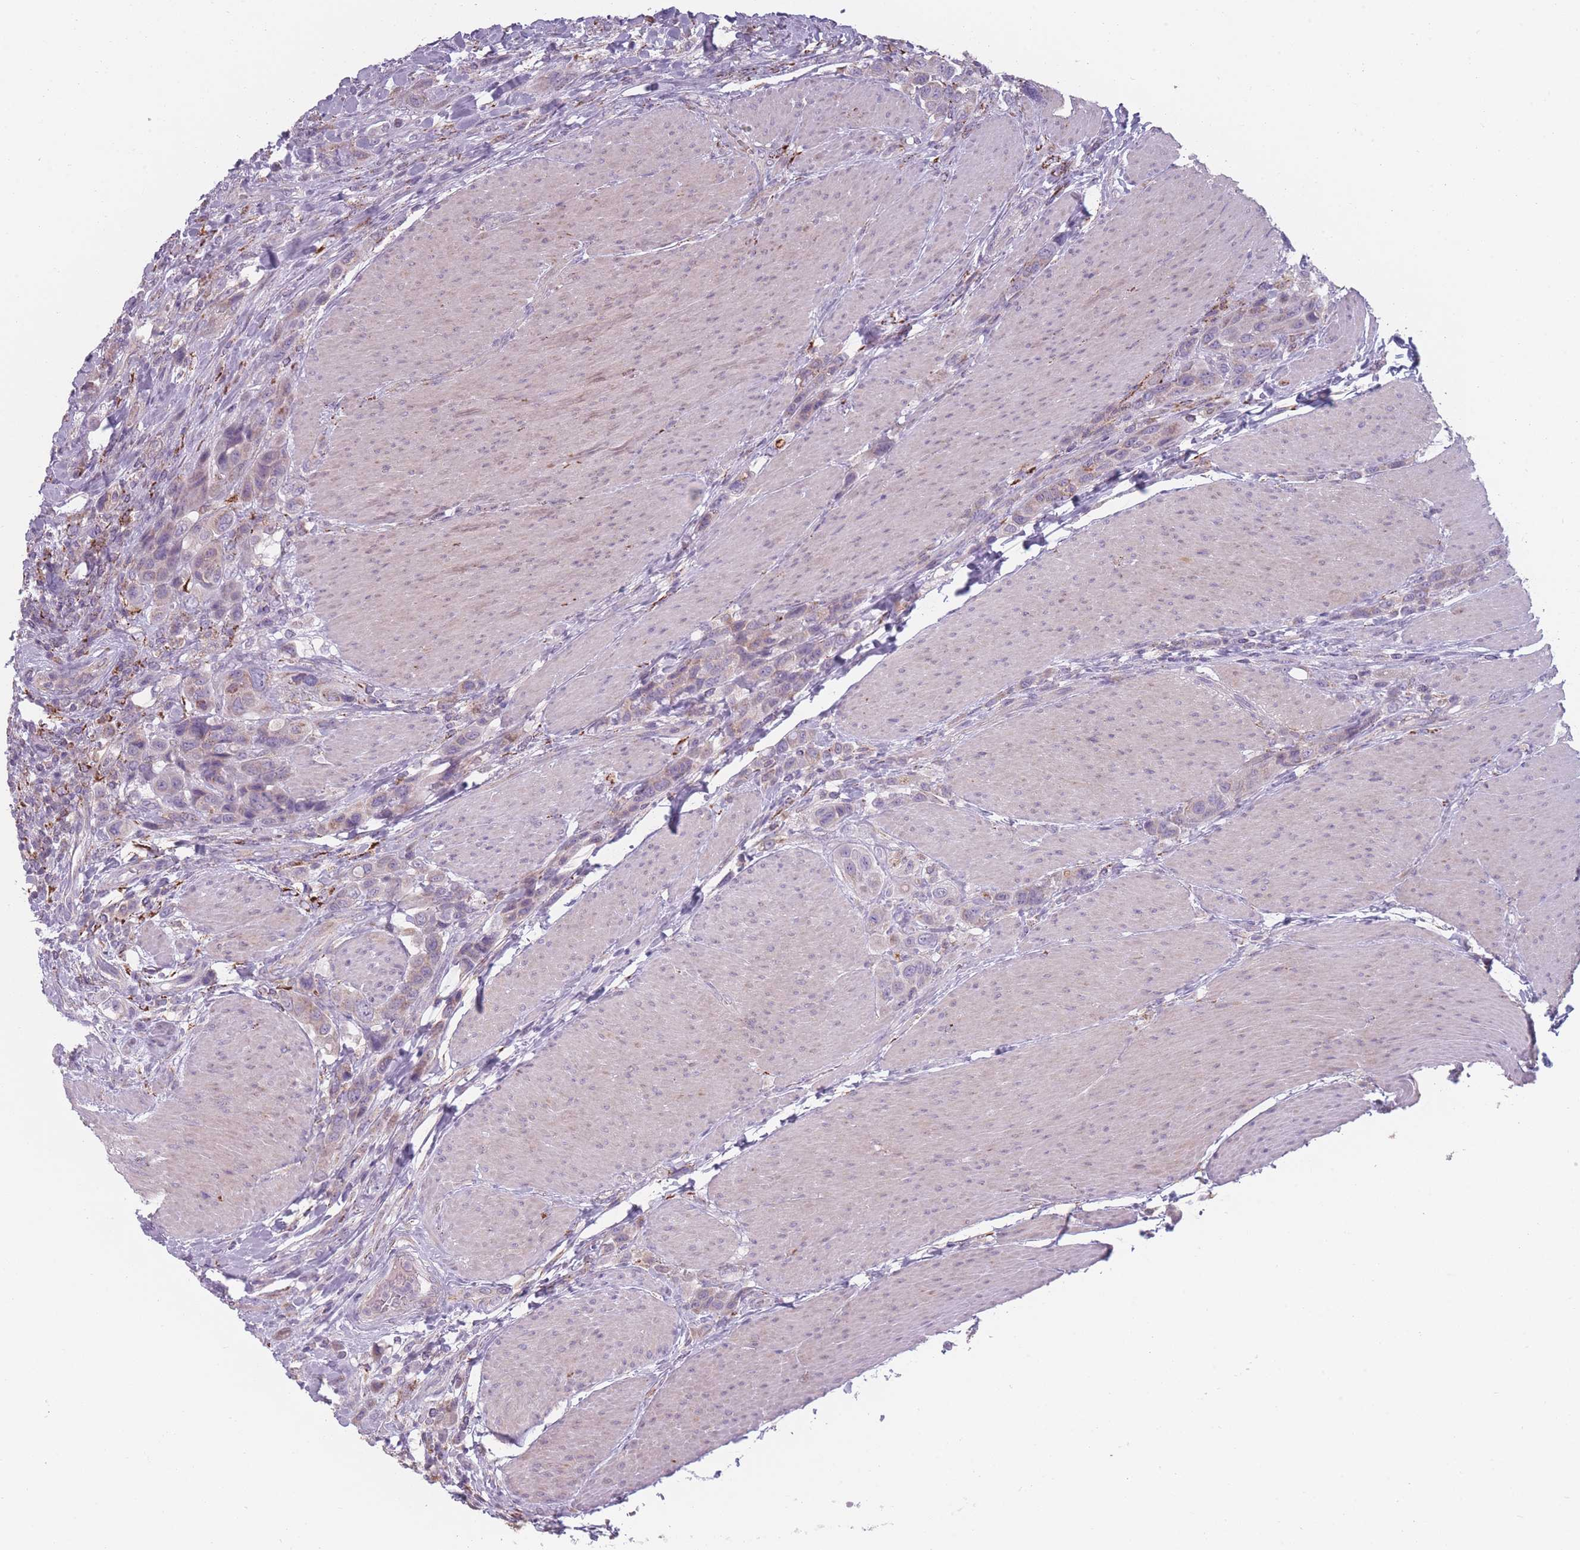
{"staining": {"intensity": "negative", "quantity": "none", "location": "none"}, "tissue": "urothelial cancer", "cell_type": "Tumor cells", "image_type": "cancer", "snomed": [{"axis": "morphology", "description": "Urothelial carcinoma, High grade"}, {"axis": "topography", "description": "Urinary bladder"}], "caption": "This image is of urothelial carcinoma (high-grade) stained with IHC to label a protein in brown with the nuclei are counter-stained blue. There is no positivity in tumor cells.", "gene": "PEX11B", "patient": {"sex": "male", "age": 50}}